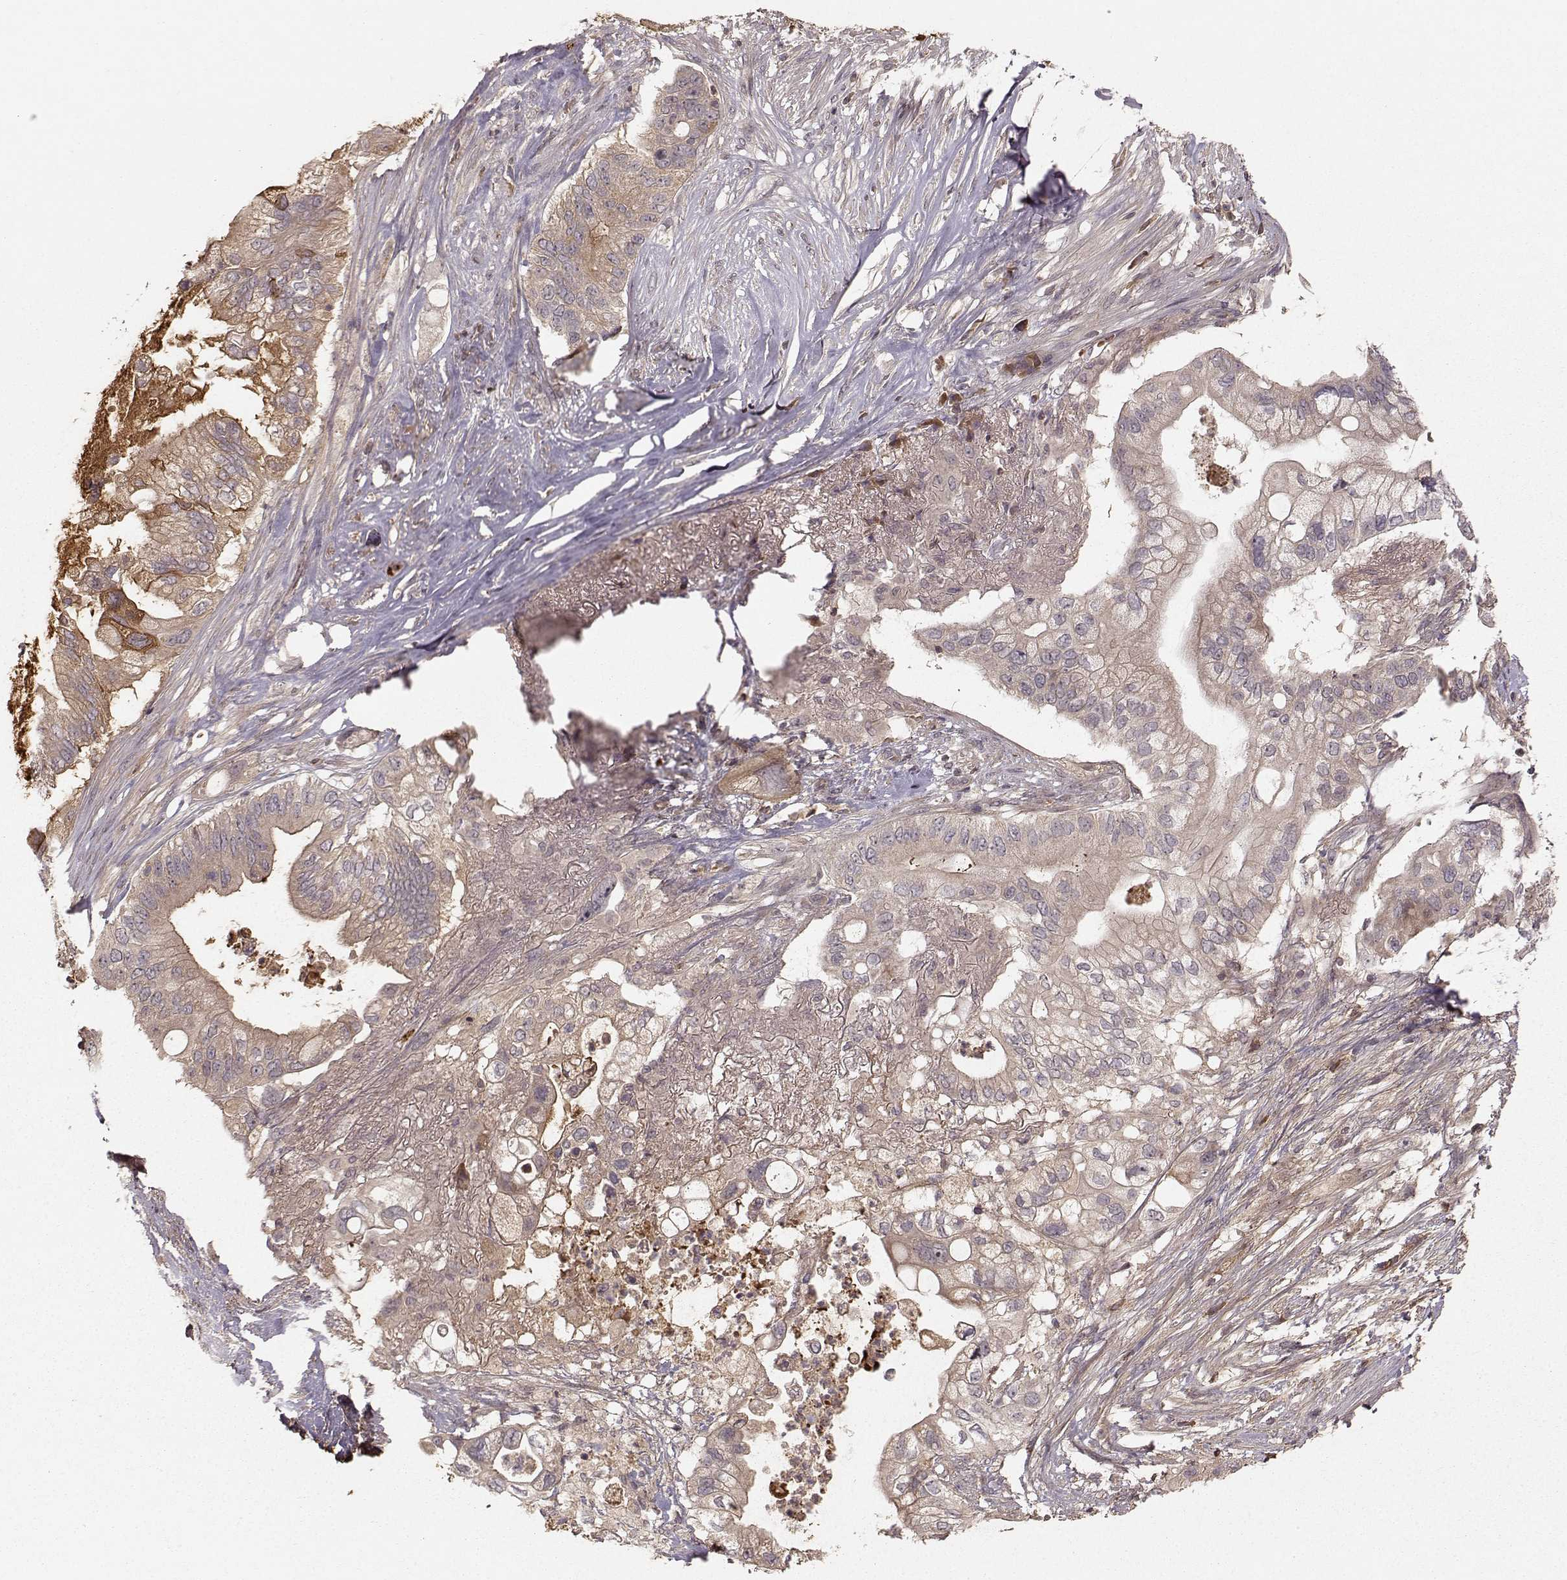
{"staining": {"intensity": "weak", "quantity": "<25%", "location": "cytoplasmic/membranous"}, "tissue": "pancreatic cancer", "cell_type": "Tumor cells", "image_type": "cancer", "snomed": [{"axis": "morphology", "description": "Adenocarcinoma, NOS"}, {"axis": "topography", "description": "Pancreas"}], "caption": "This image is of pancreatic cancer stained with IHC to label a protein in brown with the nuclei are counter-stained blue. There is no positivity in tumor cells.", "gene": "WNT6", "patient": {"sex": "female", "age": 72}}